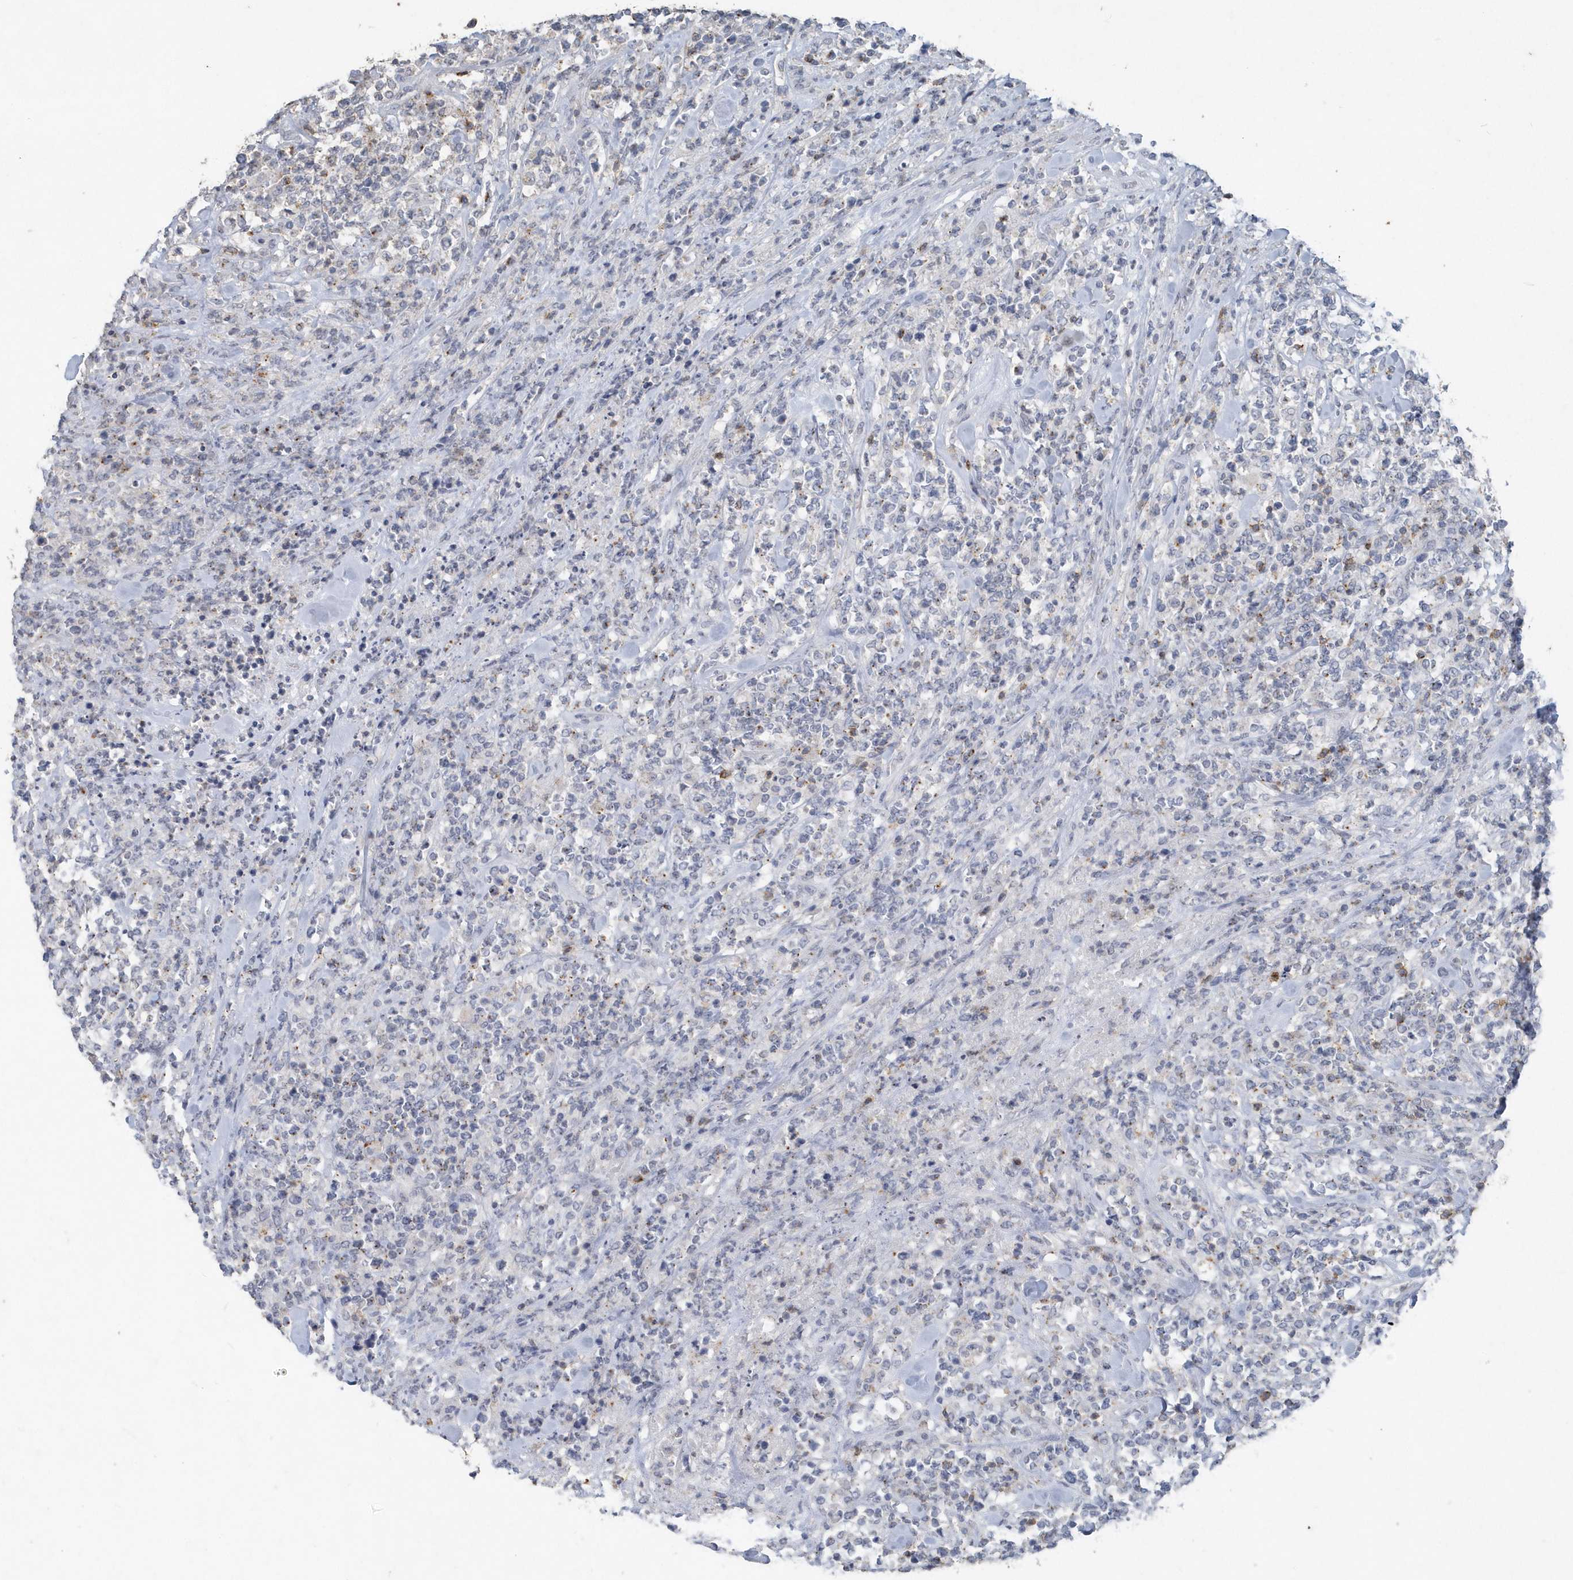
{"staining": {"intensity": "weak", "quantity": "<25%", "location": "cytoplasmic/membranous"}, "tissue": "lymphoma", "cell_type": "Tumor cells", "image_type": "cancer", "snomed": [{"axis": "morphology", "description": "Malignant lymphoma, non-Hodgkin's type, High grade"}, {"axis": "topography", "description": "Soft tissue"}], "caption": "An immunohistochemistry (IHC) micrograph of malignant lymphoma, non-Hodgkin's type (high-grade) is shown. There is no staining in tumor cells of malignant lymphoma, non-Hodgkin's type (high-grade). (DAB (3,3'-diaminobenzidine) immunohistochemistry (IHC), high magnification).", "gene": "PDCD1", "patient": {"sex": "male", "age": 18}}